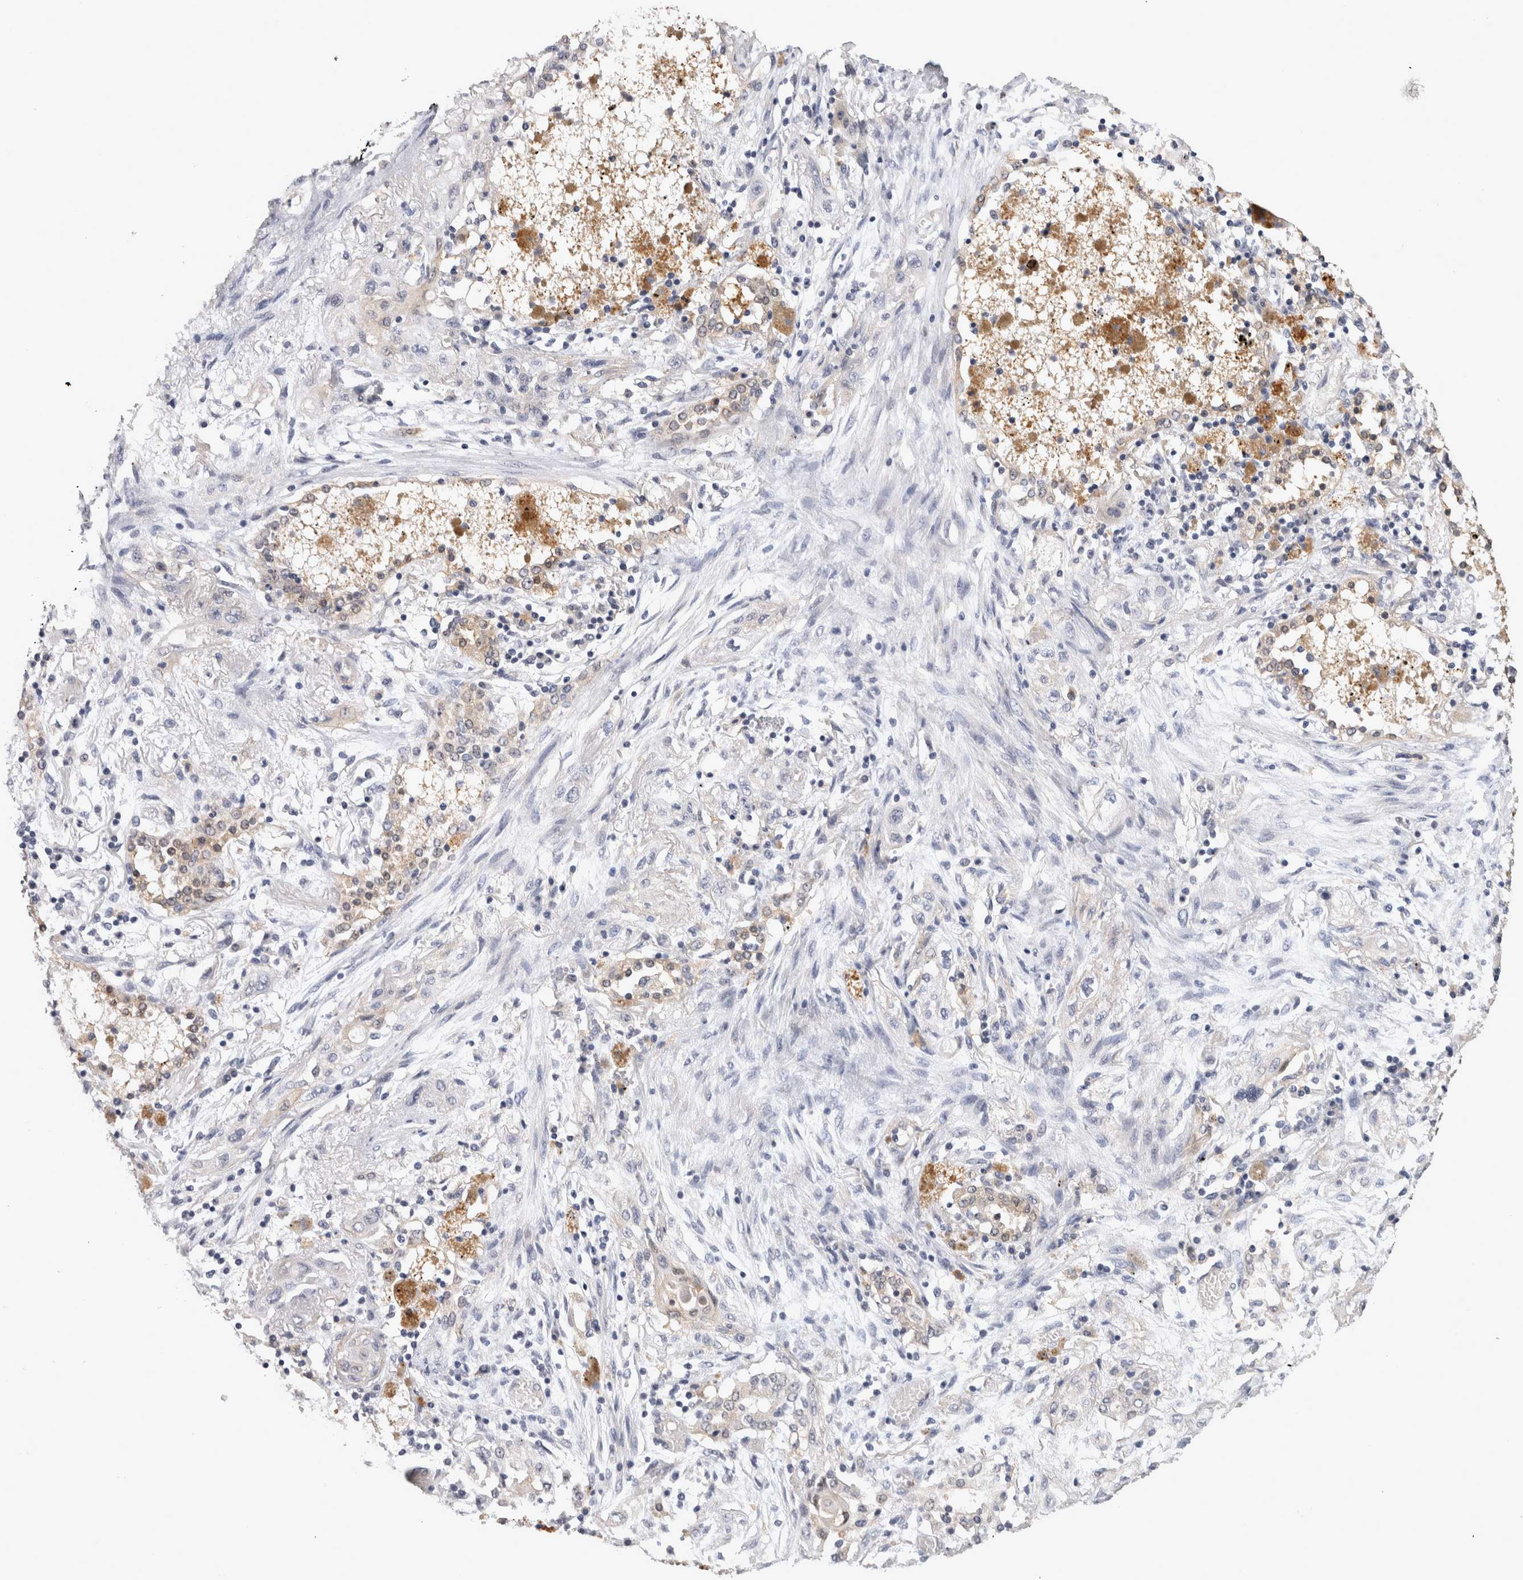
{"staining": {"intensity": "negative", "quantity": "none", "location": "none"}, "tissue": "lung cancer", "cell_type": "Tumor cells", "image_type": "cancer", "snomed": [{"axis": "morphology", "description": "Squamous cell carcinoma, NOS"}, {"axis": "topography", "description": "Lung"}], "caption": "A high-resolution photomicrograph shows IHC staining of lung squamous cell carcinoma, which demonstrates no significant staining in tumor cells. Nuclei are stained in blue.", "gene": "PRKCI", "patient": {"sex": "female", "age": 47}}